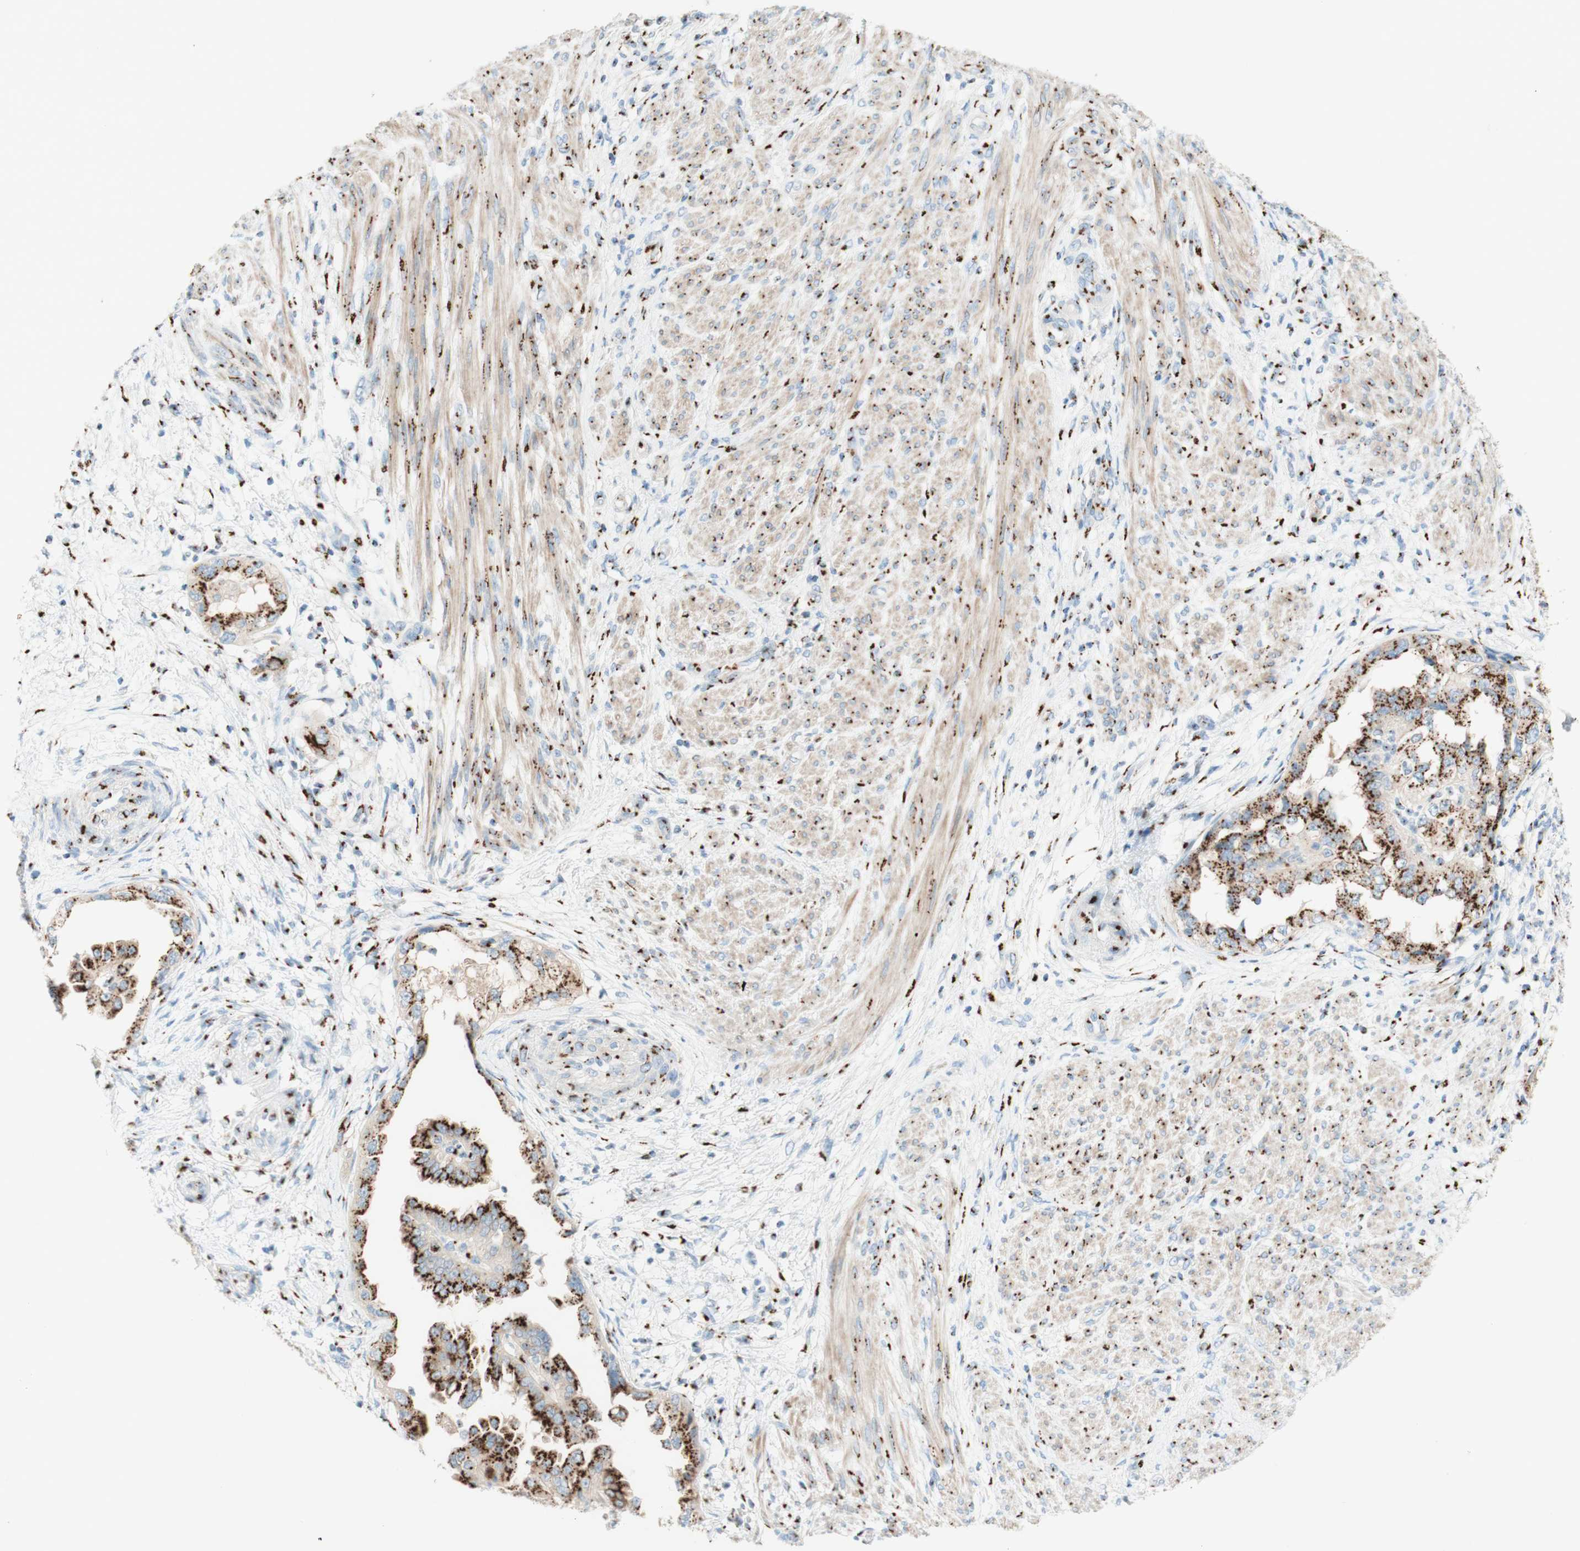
{"staining": {"intensity": "strong", "quantity": ">75%", "location": "cytoplasmic/membranous"}, "tissue": "endometrial cancer", "cell_type": "Tumor cells", "image_type": "cancer", "snomed": [{"axis": "morphology", "description": "Adenocarcinoma, NOS"}, {"axis": "topography", "description": "Endometrium"}], "caption": "A brown stain shows strong cytoplasmic/membranous positivity of a protein in human endometrial cancer (adenocarcinoma) tumor cells.", "gene": "GOLGB1", "patient": {"sex": "female", "age": 85}}